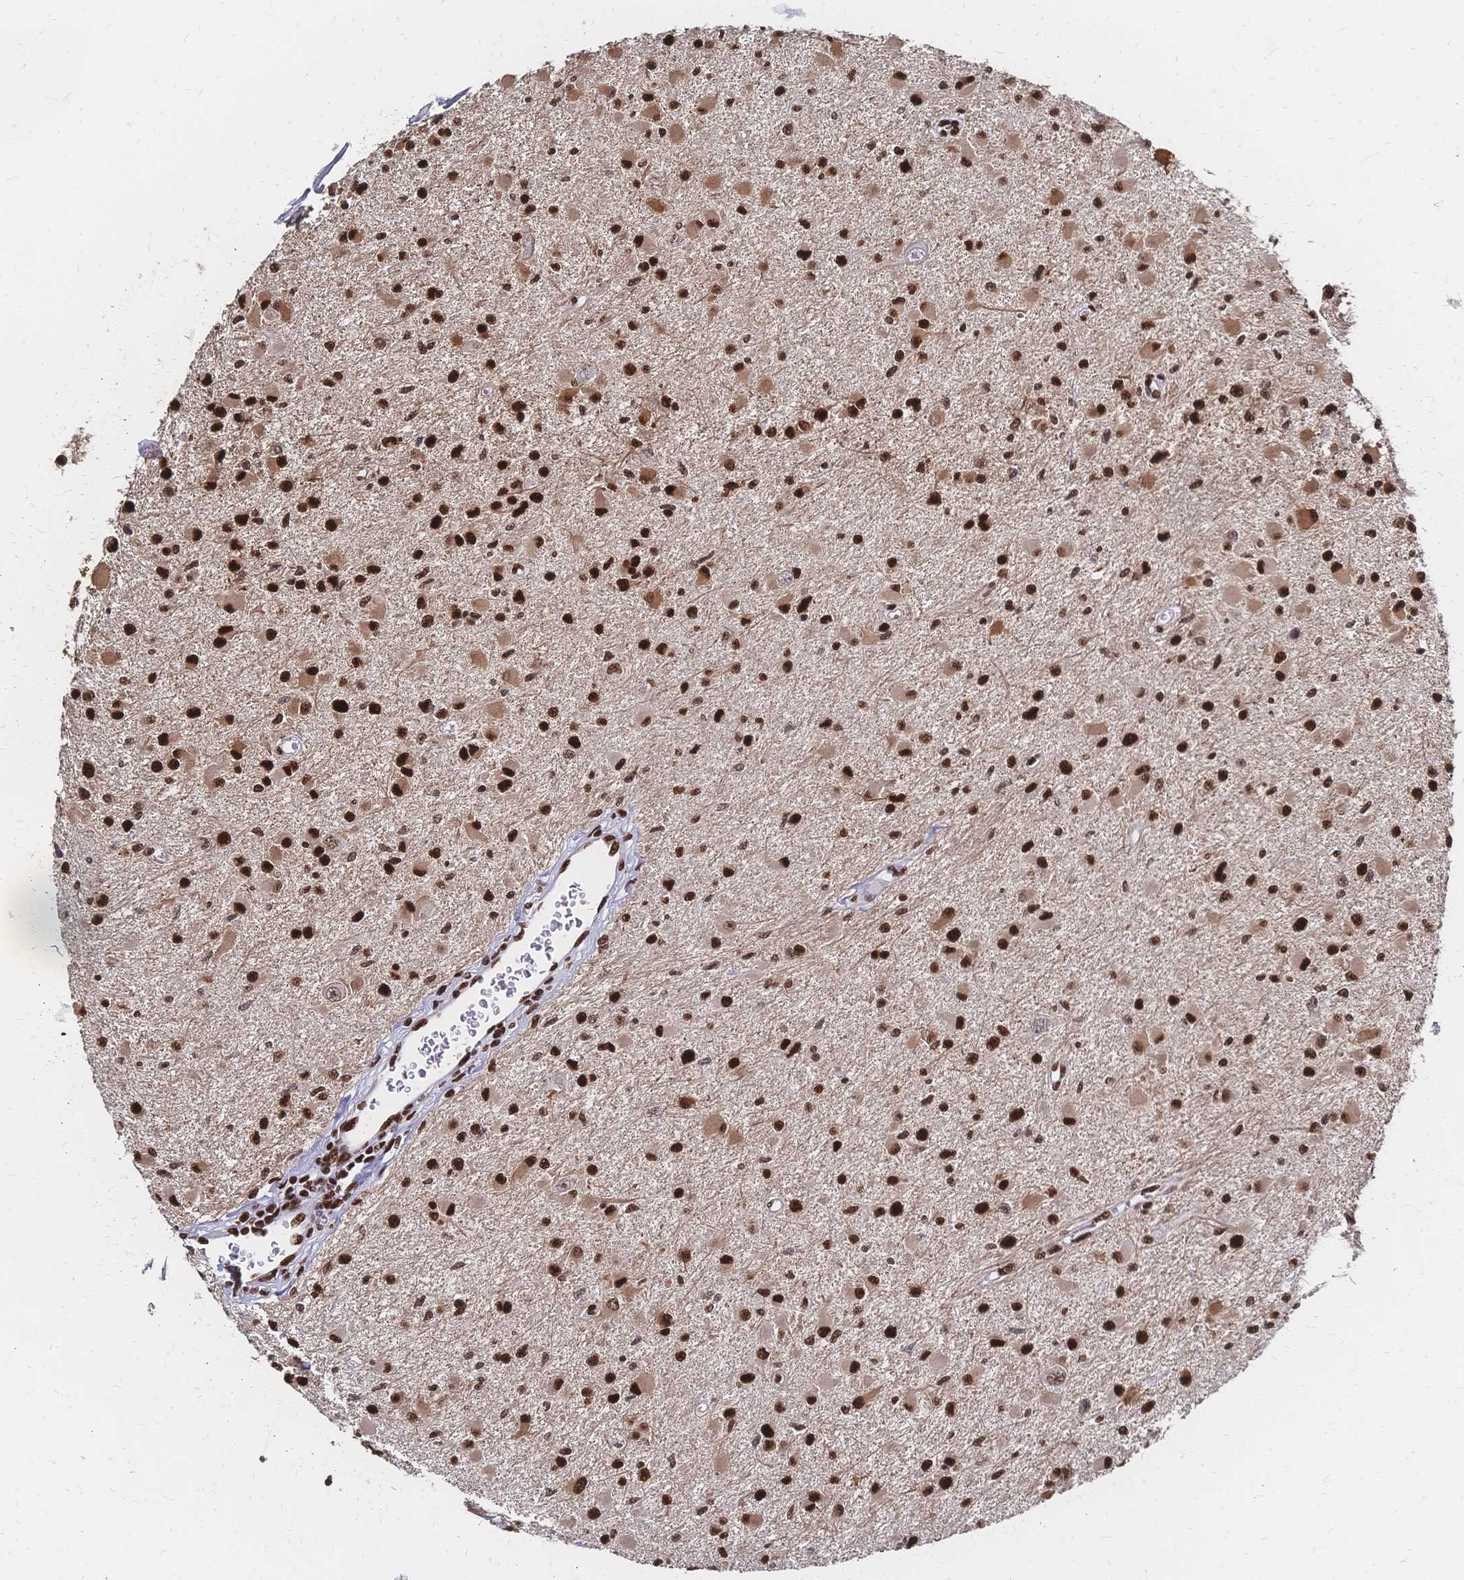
{"staining": {"intensity": "strong", "quantity": ">75%", "location": "nuclear"}, "tissue": "glioma", "cell_type": "Tumor cells", "image_type": "cancer", "snomed": [{"axis": "morphology", "description": "Glioma, malignant, High grade"}, {"axis": "topography", "description": "Brain"}], "caption": "High-grade glioma (malignant) stained for a protein shows strong nuclear positivity in tumor cells.", "gene": "HDGF", "patient": {"sex": "male", "age": 54}}